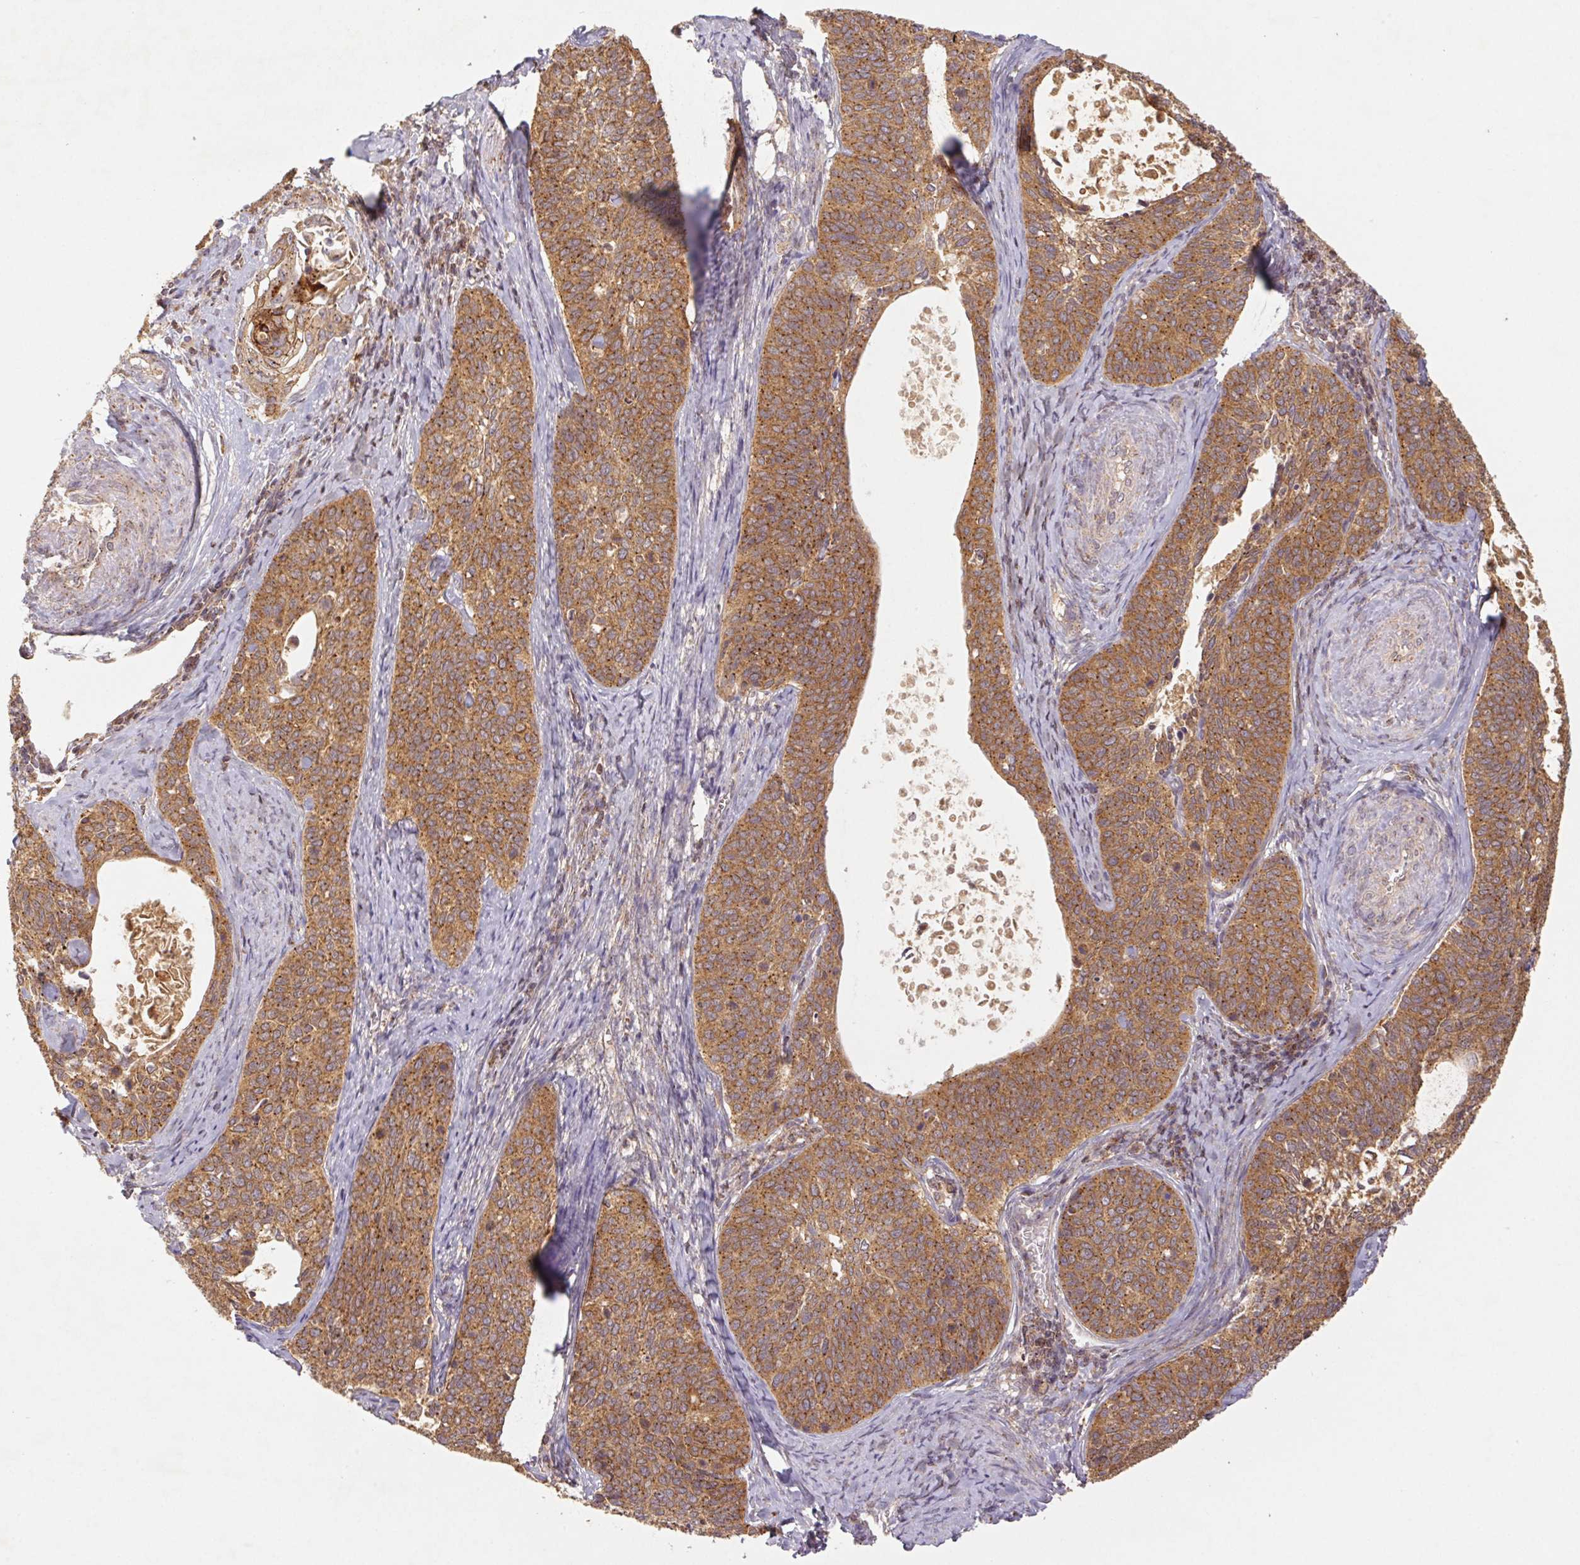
{"staining": {"intensity": "moderate", "quantity": ">75%", "location": "cytoplasmic/membranous"}, "tissue": "cervical cancer", "cell_type": "Tumor cells", "image_type": "cancer", "snomed": [{"axis": "morphology", "description": "Squamous cell carcinoma, NOS"}, {"axis": "topography", "description": "Cervix"}], "caption": "A brown stain labels moderate cytoplasmic/membranous expression of a protein in human squamous cell carcinoma (cervical) tumor cells.", "gene": "MTHFD1", "patient": {"sex": "female", "age": 69}}